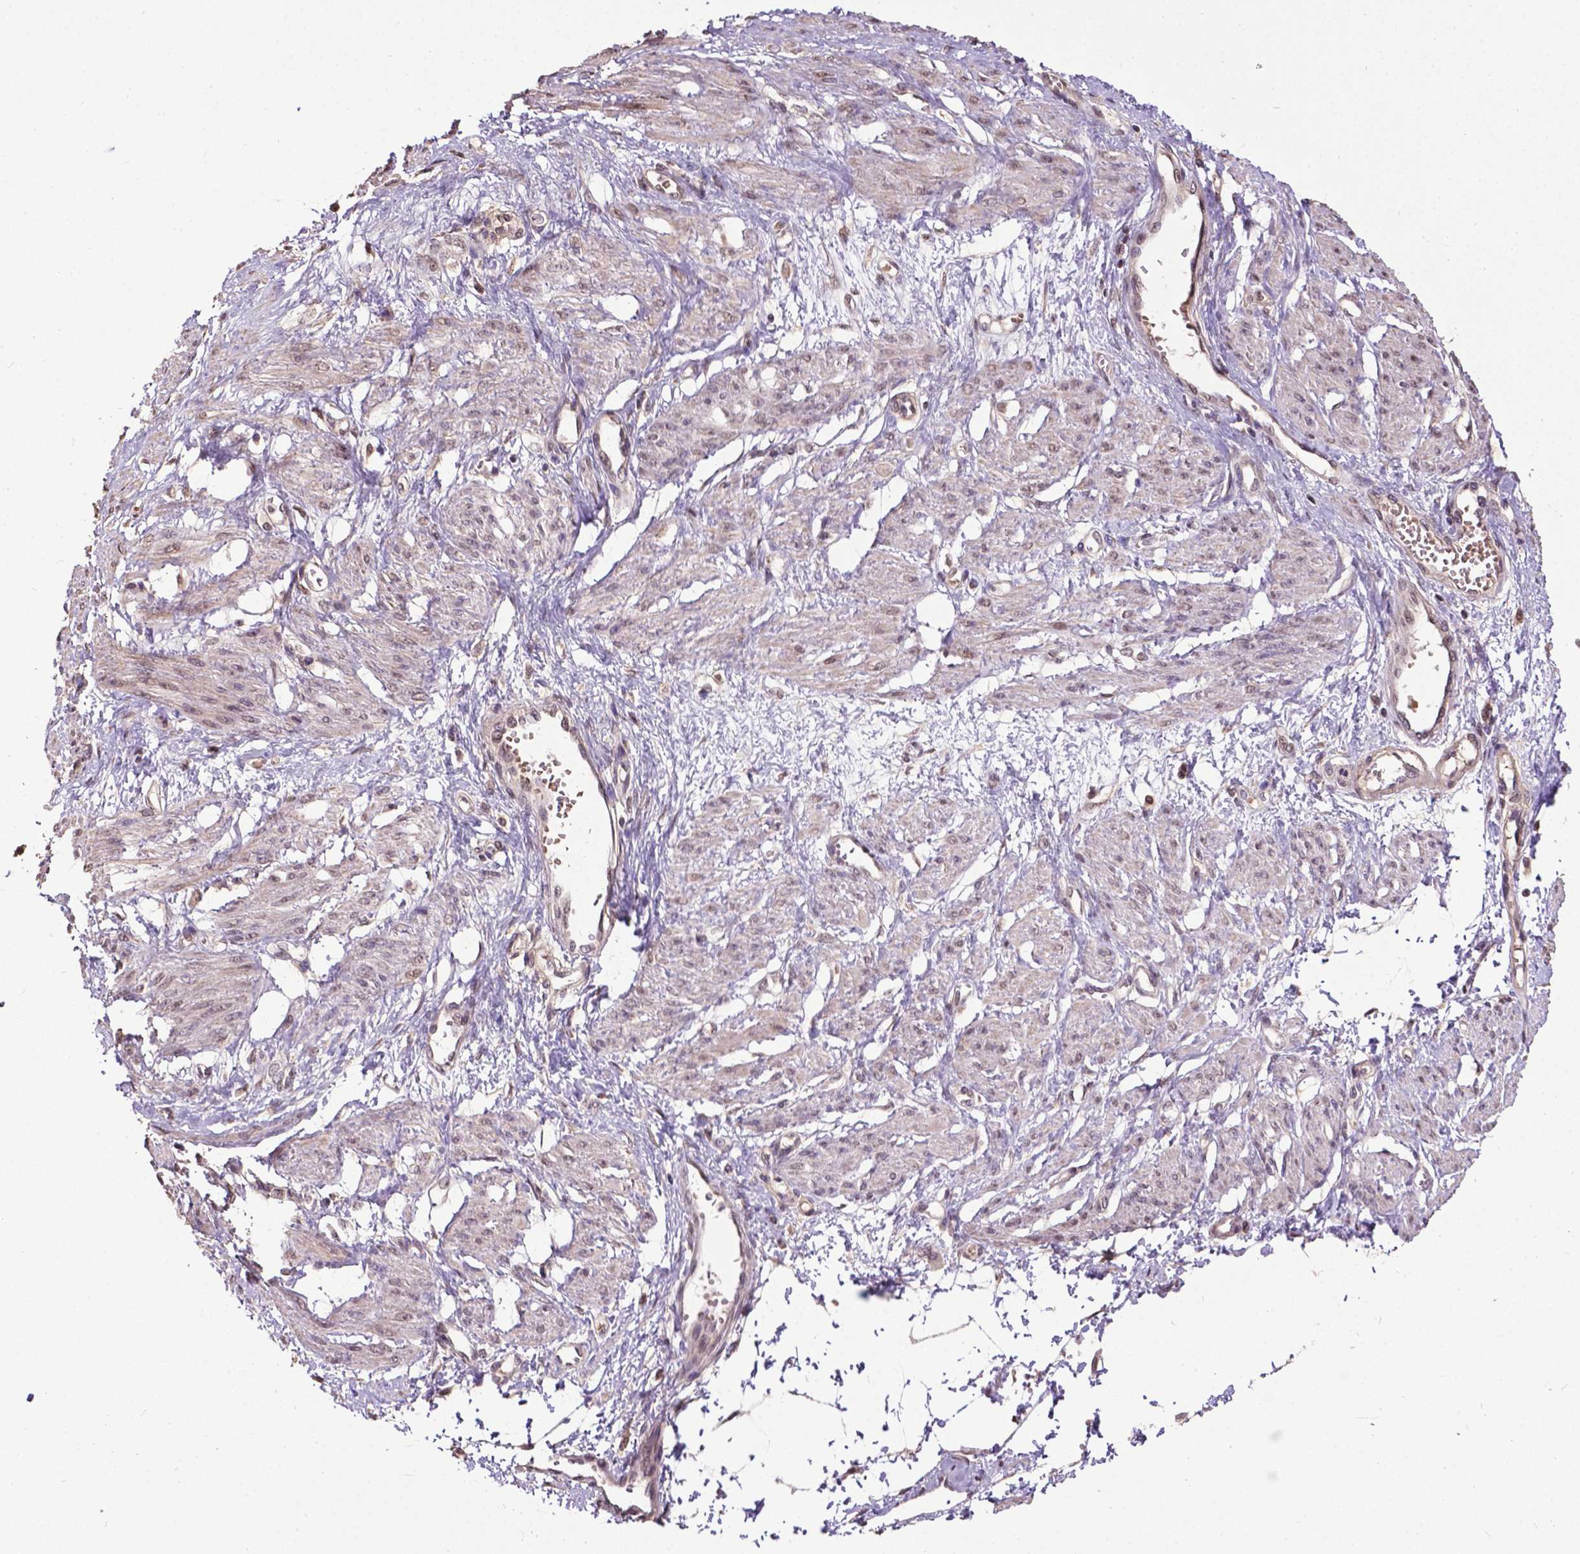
{"staining": {"intensity": "weak", "quantity": "25%-75%", "location": "cytoplasmic/membranous"}, "tissue": "smooth muscle", "cell_type": "Smooth muscle cells", "image_type": "normal", "snomed": [{"axis": "morphology", "description": "Normal tissue, NOS"}, {"axis": "topography", "description": "Smooth muscle"}, {"axis": "topography", "description": "Uterus"}], "caption": "This histopathology image reveals benign smooth muscle stained with immunohistochemistry (IHC) to label a protein in brown. The cytoplasmic/membranous of smooth muscle cells show weak positivity for the protein. Nuclei are counter-stained blue.", "gene": "GLRA2", "patient": {"sex": "female", "age": 39}}